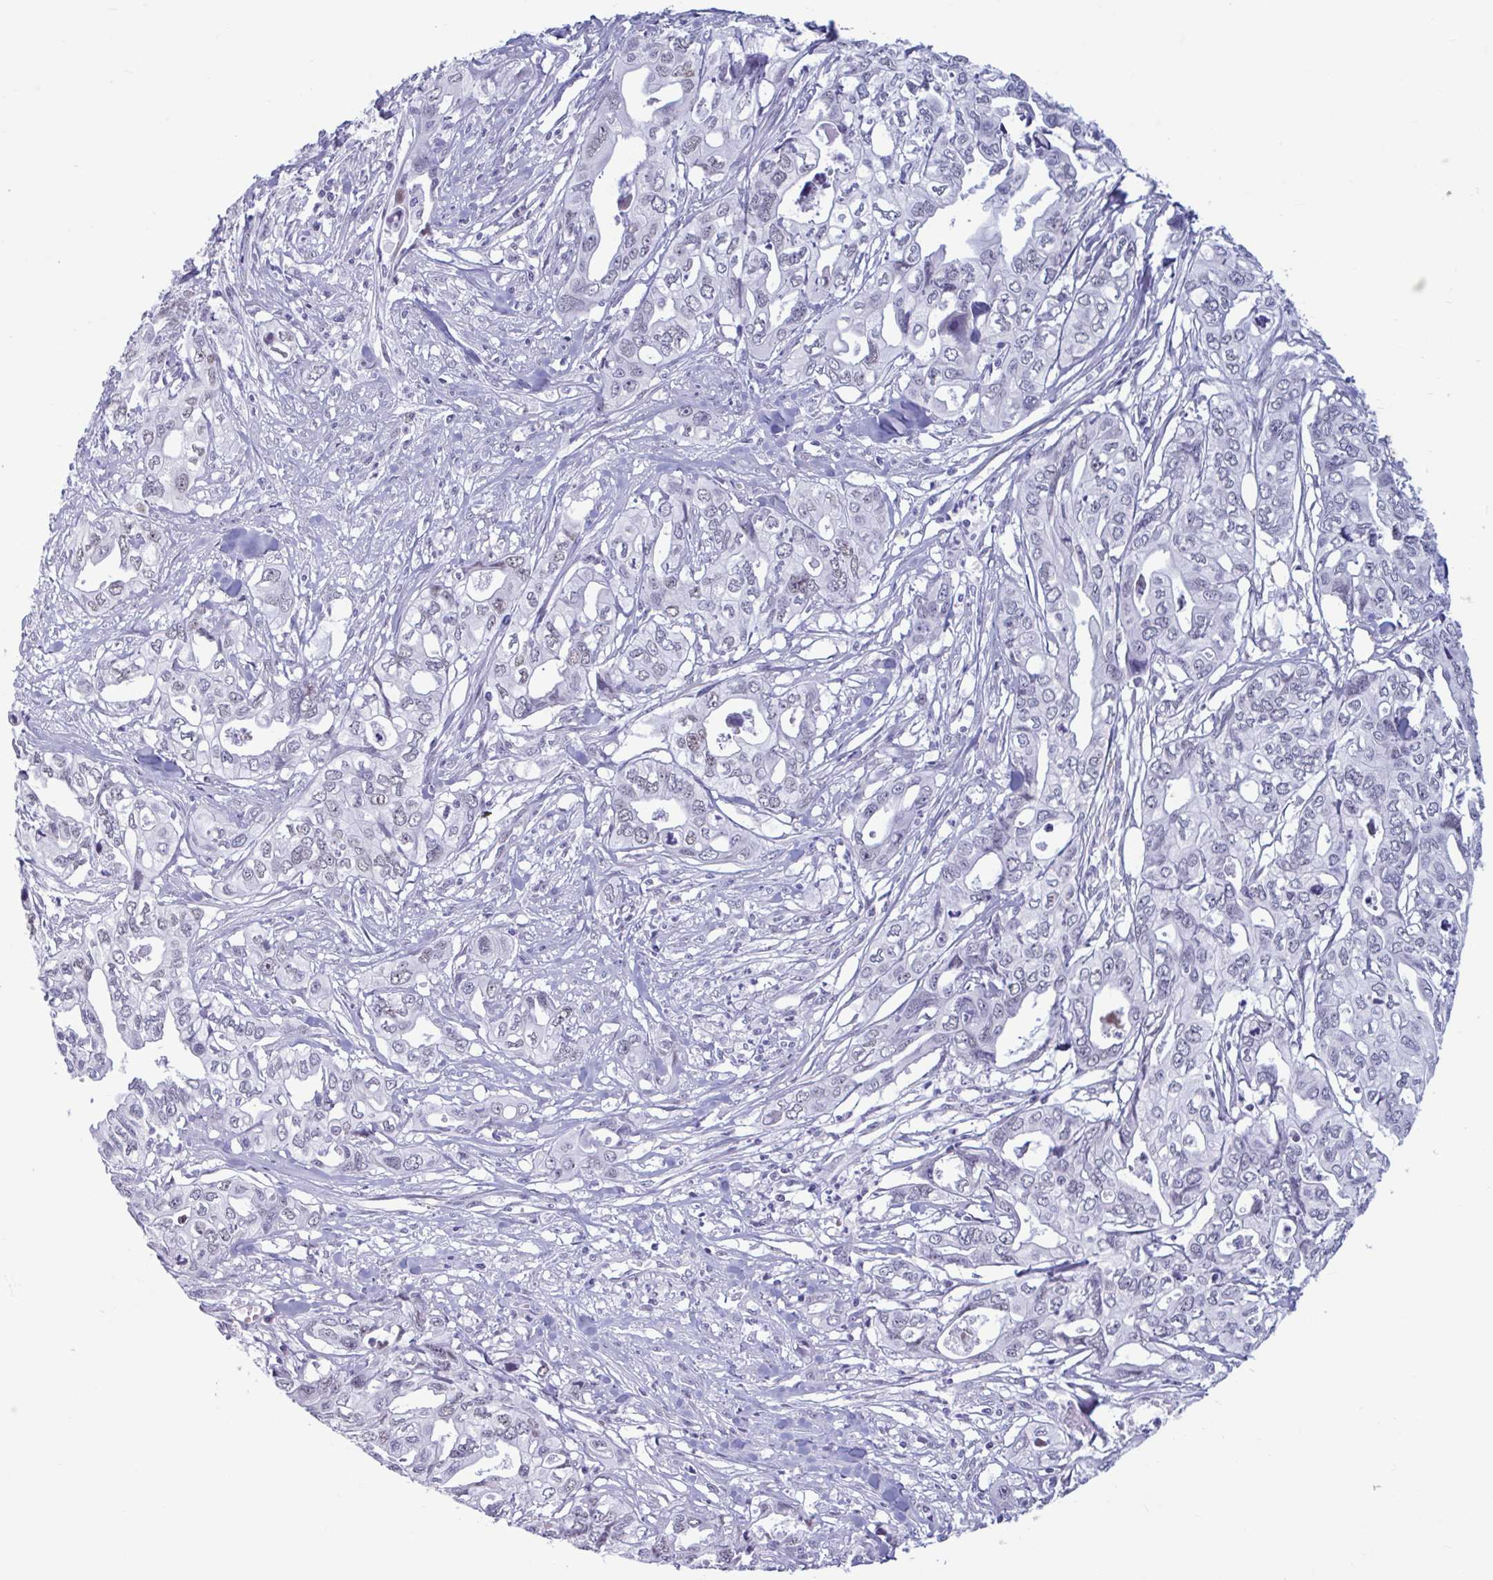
{"staining": {"intensity": "negative", "quantity": "none", "location": "none"}, "tissue": "pancreatic cancer", "cell_type": "Tumor cells", "image_type": "cancer", "snomed": [{"axis": "morphology", "description": "Adenocarcinoma, NOS"}, {"axis": "topography", "description": "Pancreas"}], "caption": "This is an IHC histopathology image of pancreatic cancer. There is no positivity in tumor cells.", "gene": "MSMB", "patient": {"sex": "male", "age": 68}}